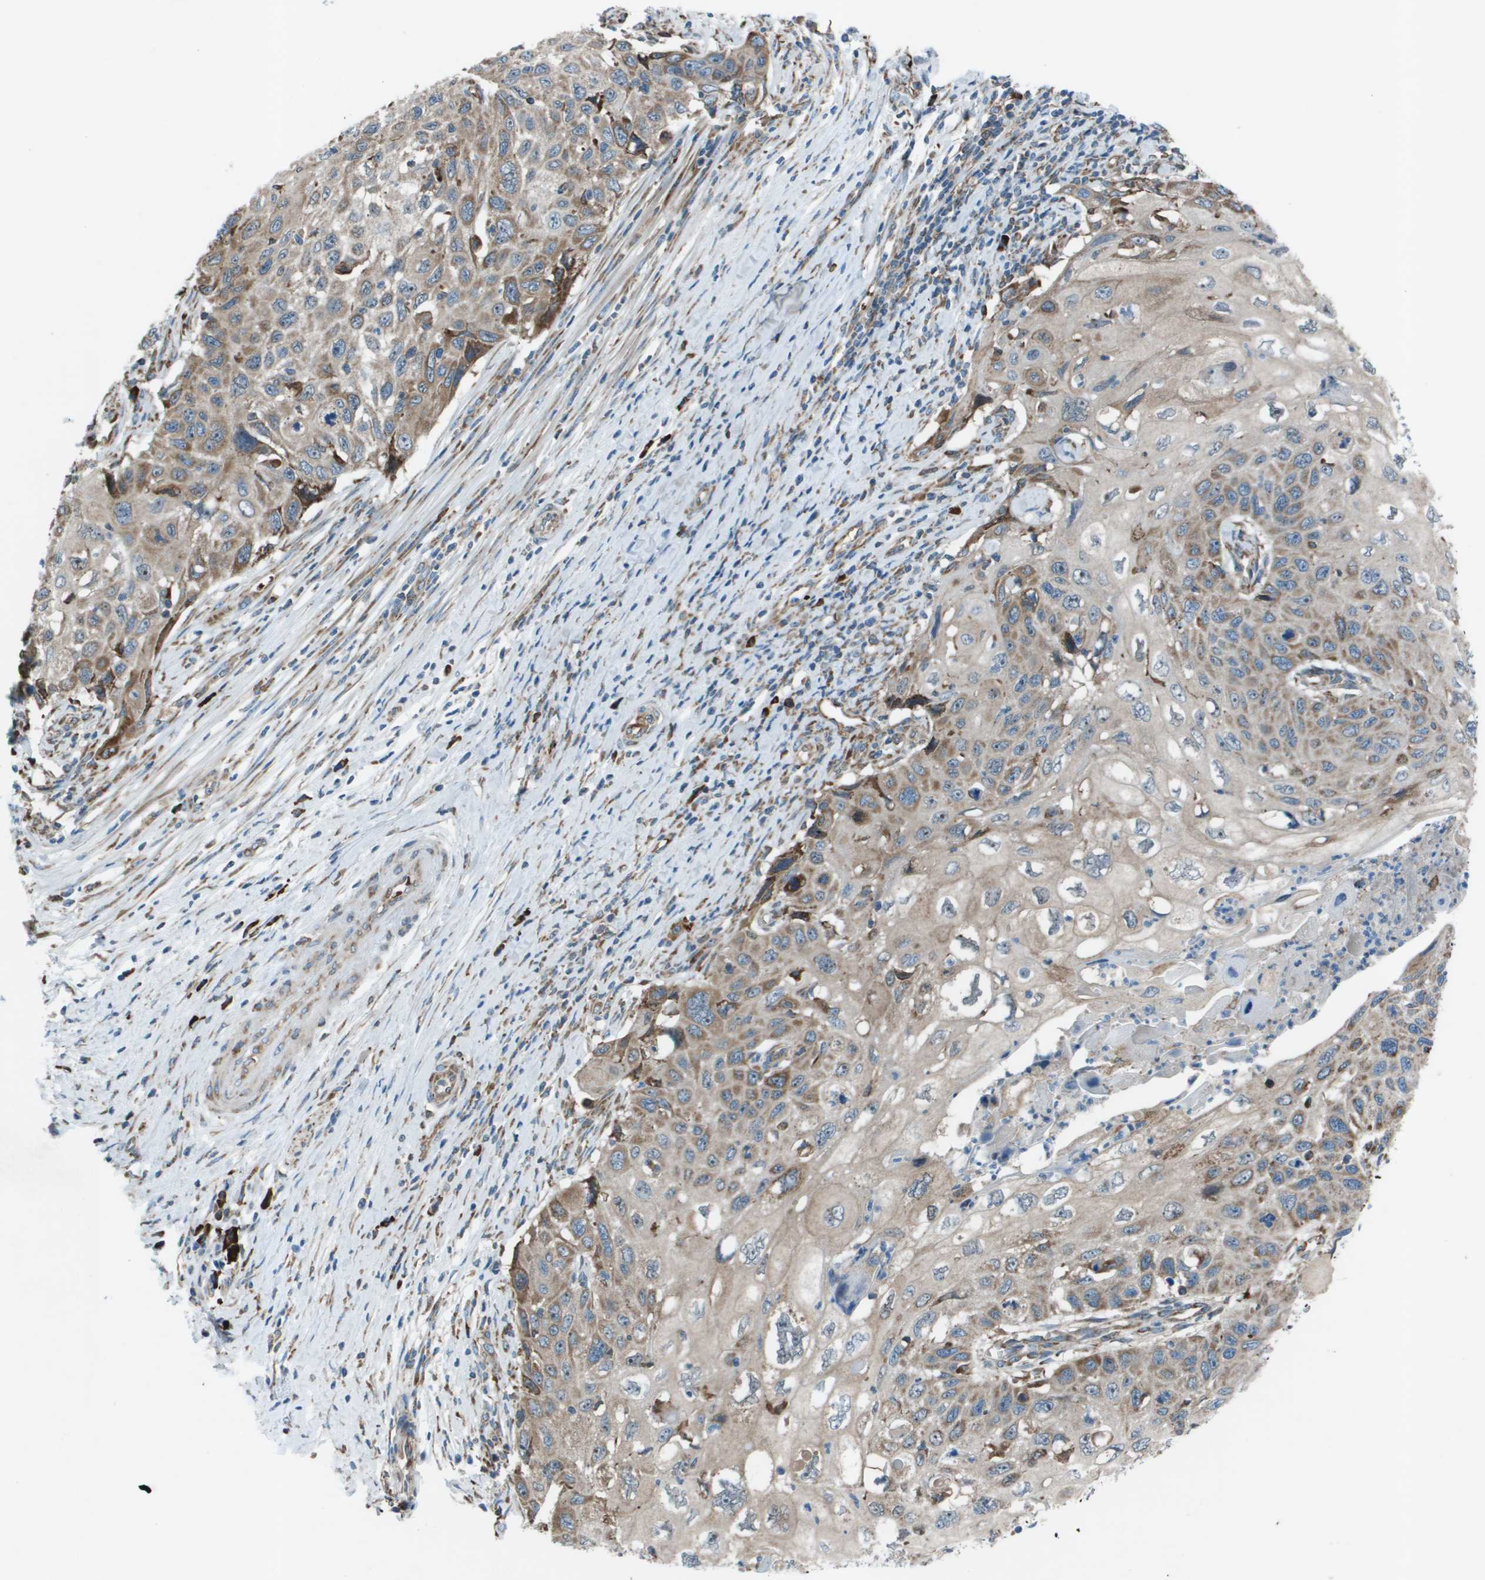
{"staining": {"intensity": "moderate", "quantity": "<25%", "location": "cytoplasmic/membranous"}, "tissue": "cervical cancer", "cell_type": "Tumor cells", "image_type": "cancer", "snomed": [{"axis": "morphology", "description": "Squamous cell carcinoma, NOS"}, {"axis": "topography", "description": "Cervix"}], "caption": "The photomicrograph exhibits a brown stain indicating the presence of a protein in the cytoplasmic/membranous of tumor cells in cervical squamous cell carcinoma. The protein of interest is shown in brown color, while the nuclei are stained blue.", "gene": "UTS2", "patient": {"sex": "female", "age": 70}}